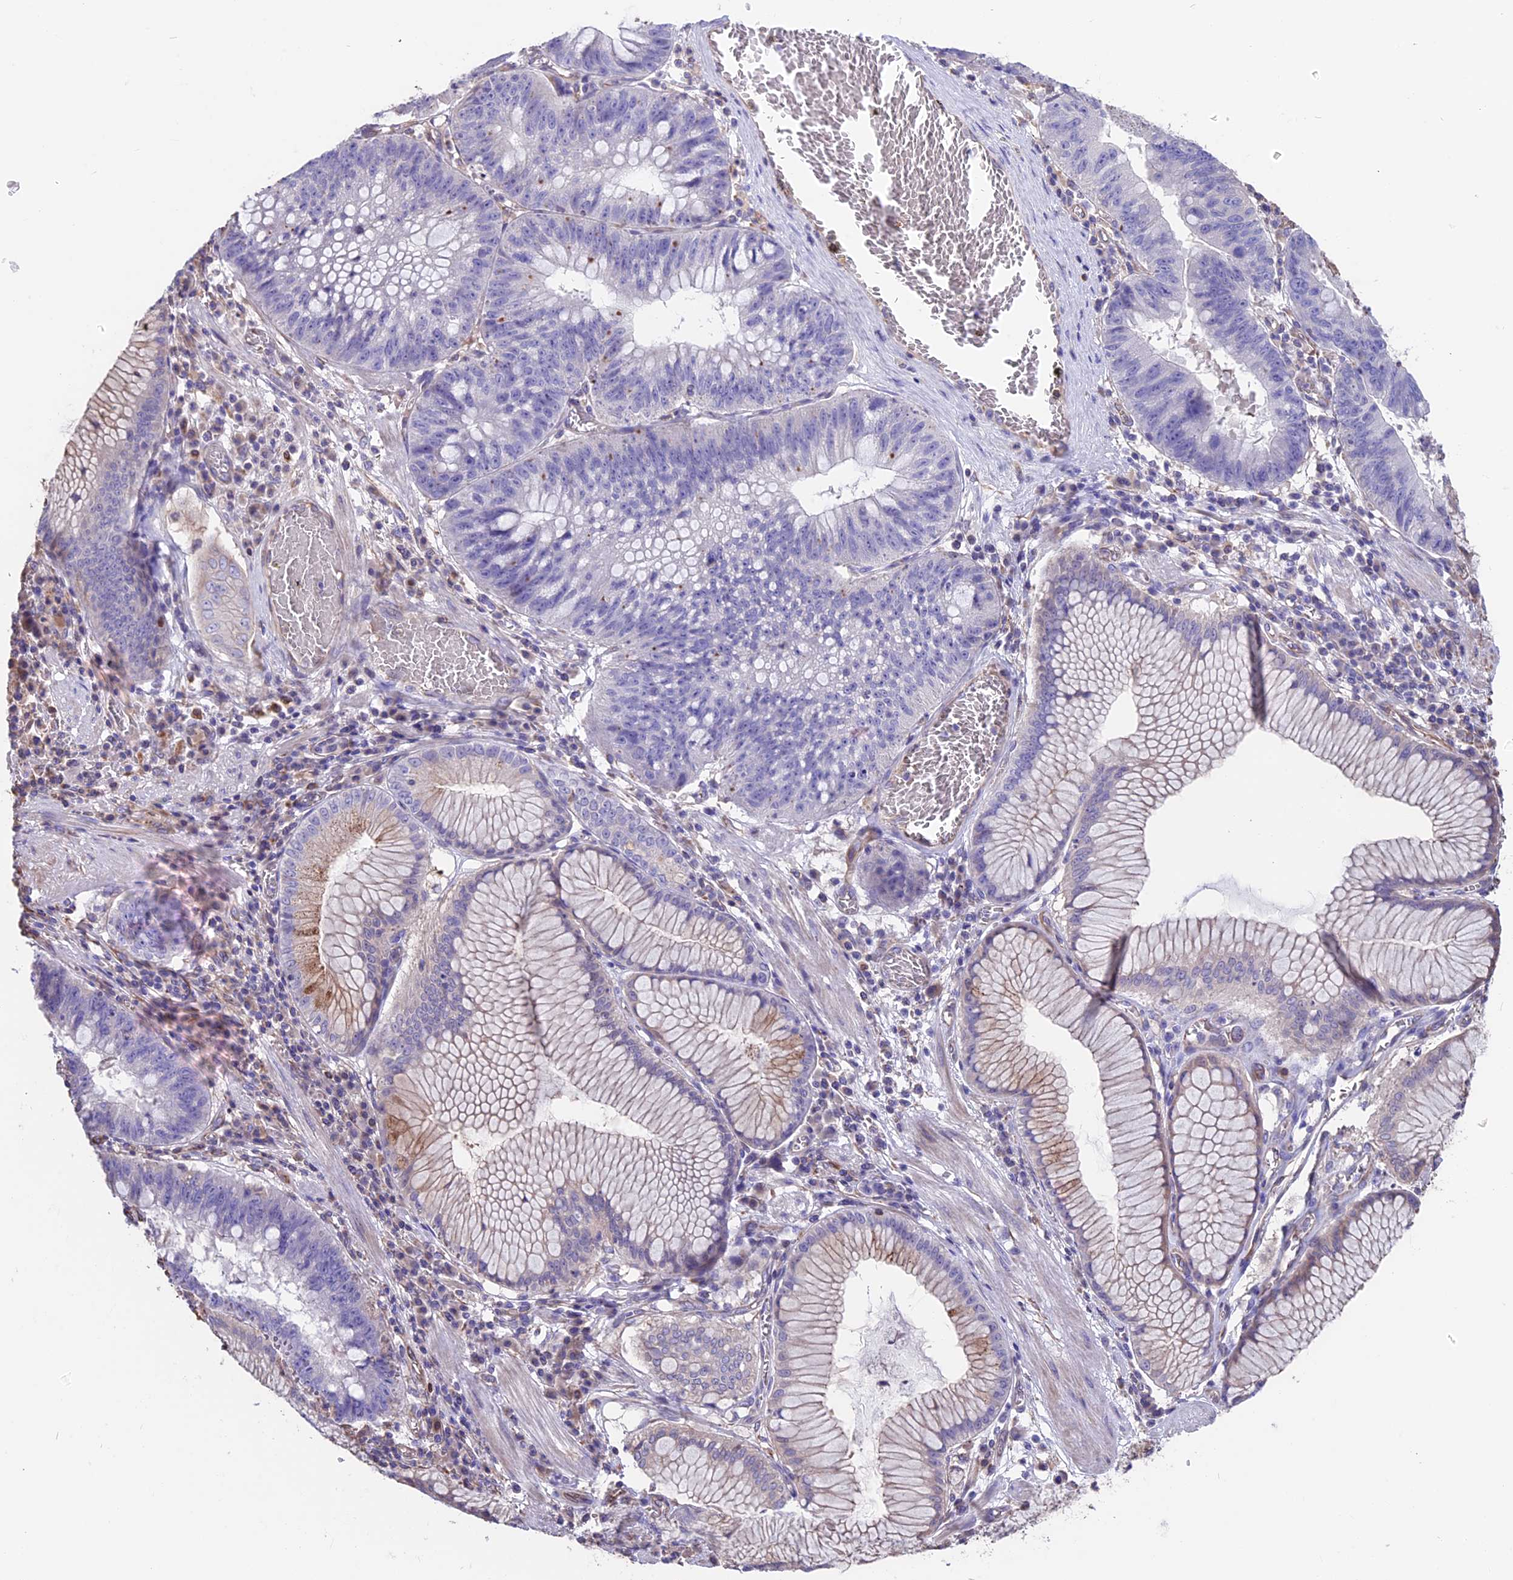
{"staining": {"intensity": "negative", "quantity": "none", "location": "none"}, "tissue": "stomach cancer", "cell_type": "Tumor cells", "image_type": "cancer", "snomed": [{"axis": "morphology", "description": "Adenocarcinoma, NOS"}, {"axis": "topography", "description": "Stomach"}], "caption": "Immunohistochemistry of stomach adenocarcinoma reveals no expression in tumor cells.", "gene": "SEH1L", "patient": {"sex": "male", "age": 59}}